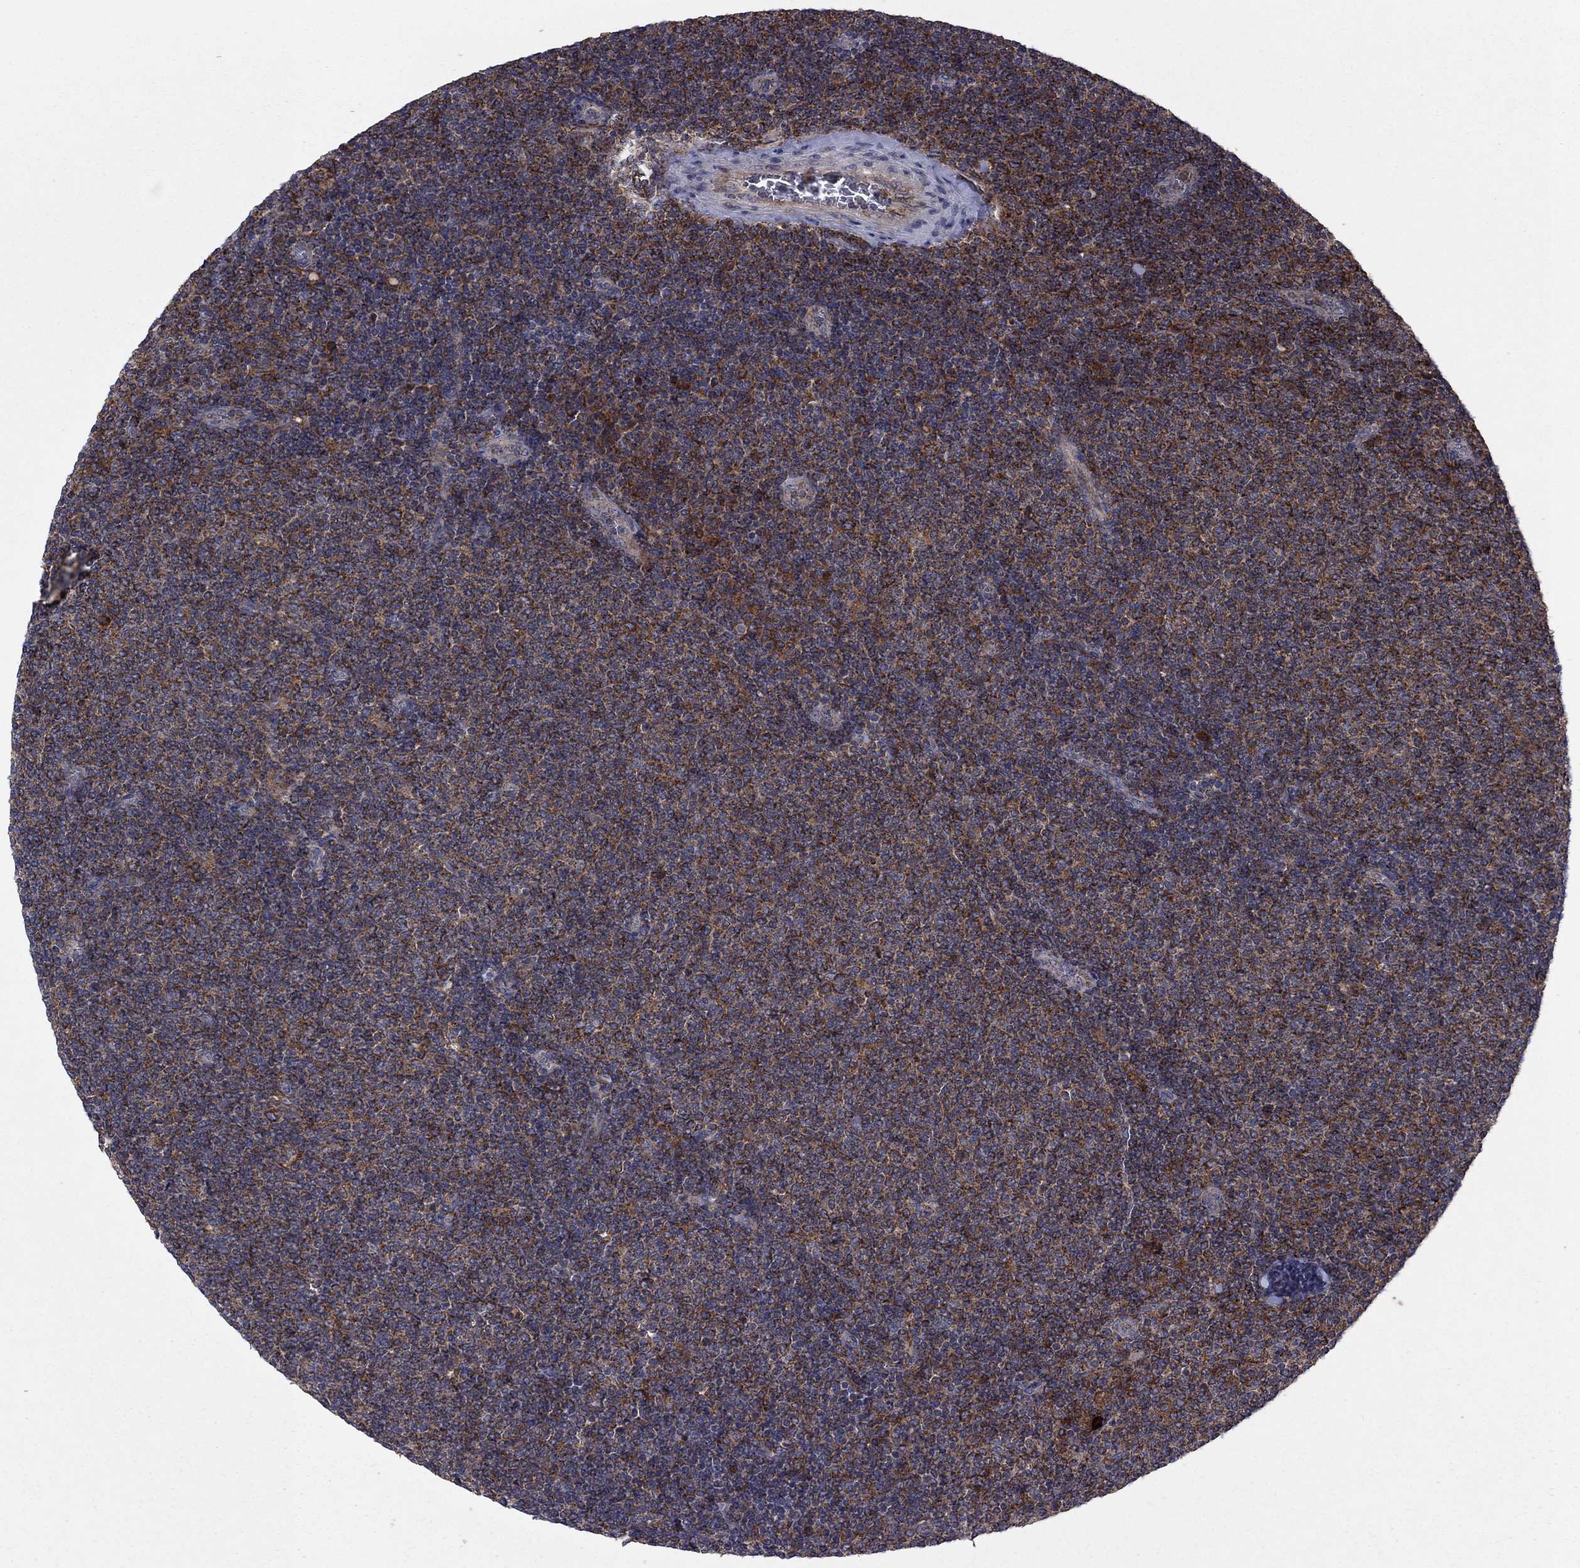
{"staining": {"intensity": "moderate", "quantity": ">75%", "location": "cytoplasmic/membranous"}, "tissue": "lymphoma", "cell_type": "Tumor cells", "image_type": "cancer", "snomed": [{"axis": "morphology", "description": "Malignant lymphoma, non-Hodgkin's type, Low grade"}, {"axis": "topography", "description": "Lymph node"}], "caption": "An IHC histopathology image of tumor tissue is shown. Protein staining in brown labels moderate cytoplasmic/membranous positivity in lymphoma within tumor cells.", "gene": "MEA1", "patient": {"sex": "male", "age": 52}}